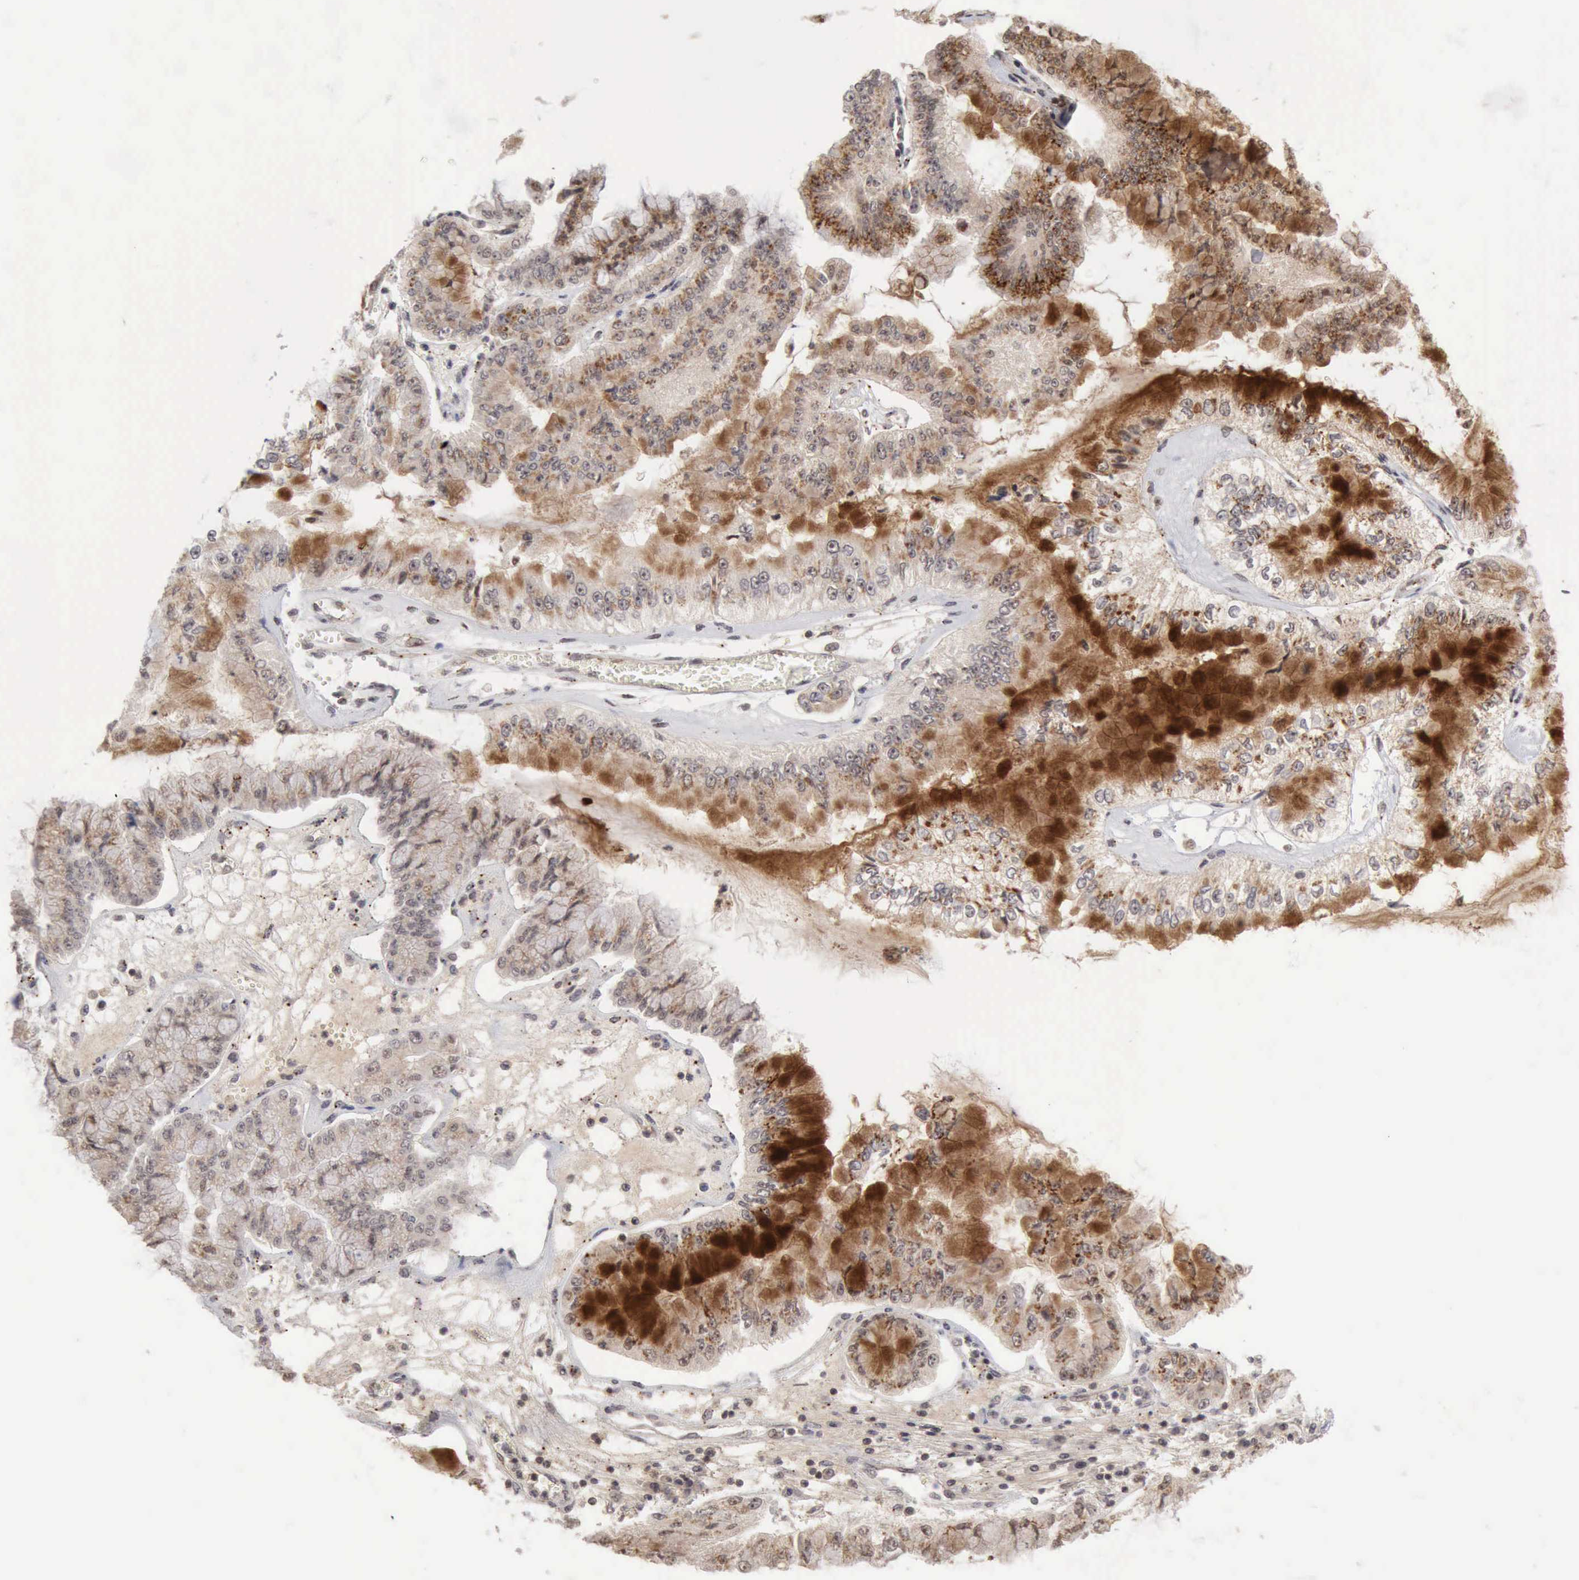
{"staining": {"intensity": "moderate", "quantity": "25%-75%", "location": "cytoplasmic/membranous"}, "tissue": "liver cancer", "cell_type": "Tumor cells", "image_type": "cancer", "snomed": [{"axis": "morphology", "description": "Cholangiocarcinoma"}, {"axis": "topography", "description": "Liver"}], "caption": "Moderate cytoplasmic/membranous expression for a protein is identified in about 25%-75% of tumor cells of liver cholangiocarcinoma using IHC.", "gene": "CDKN2A", "patient": {"sex": "female", "age": 79}}